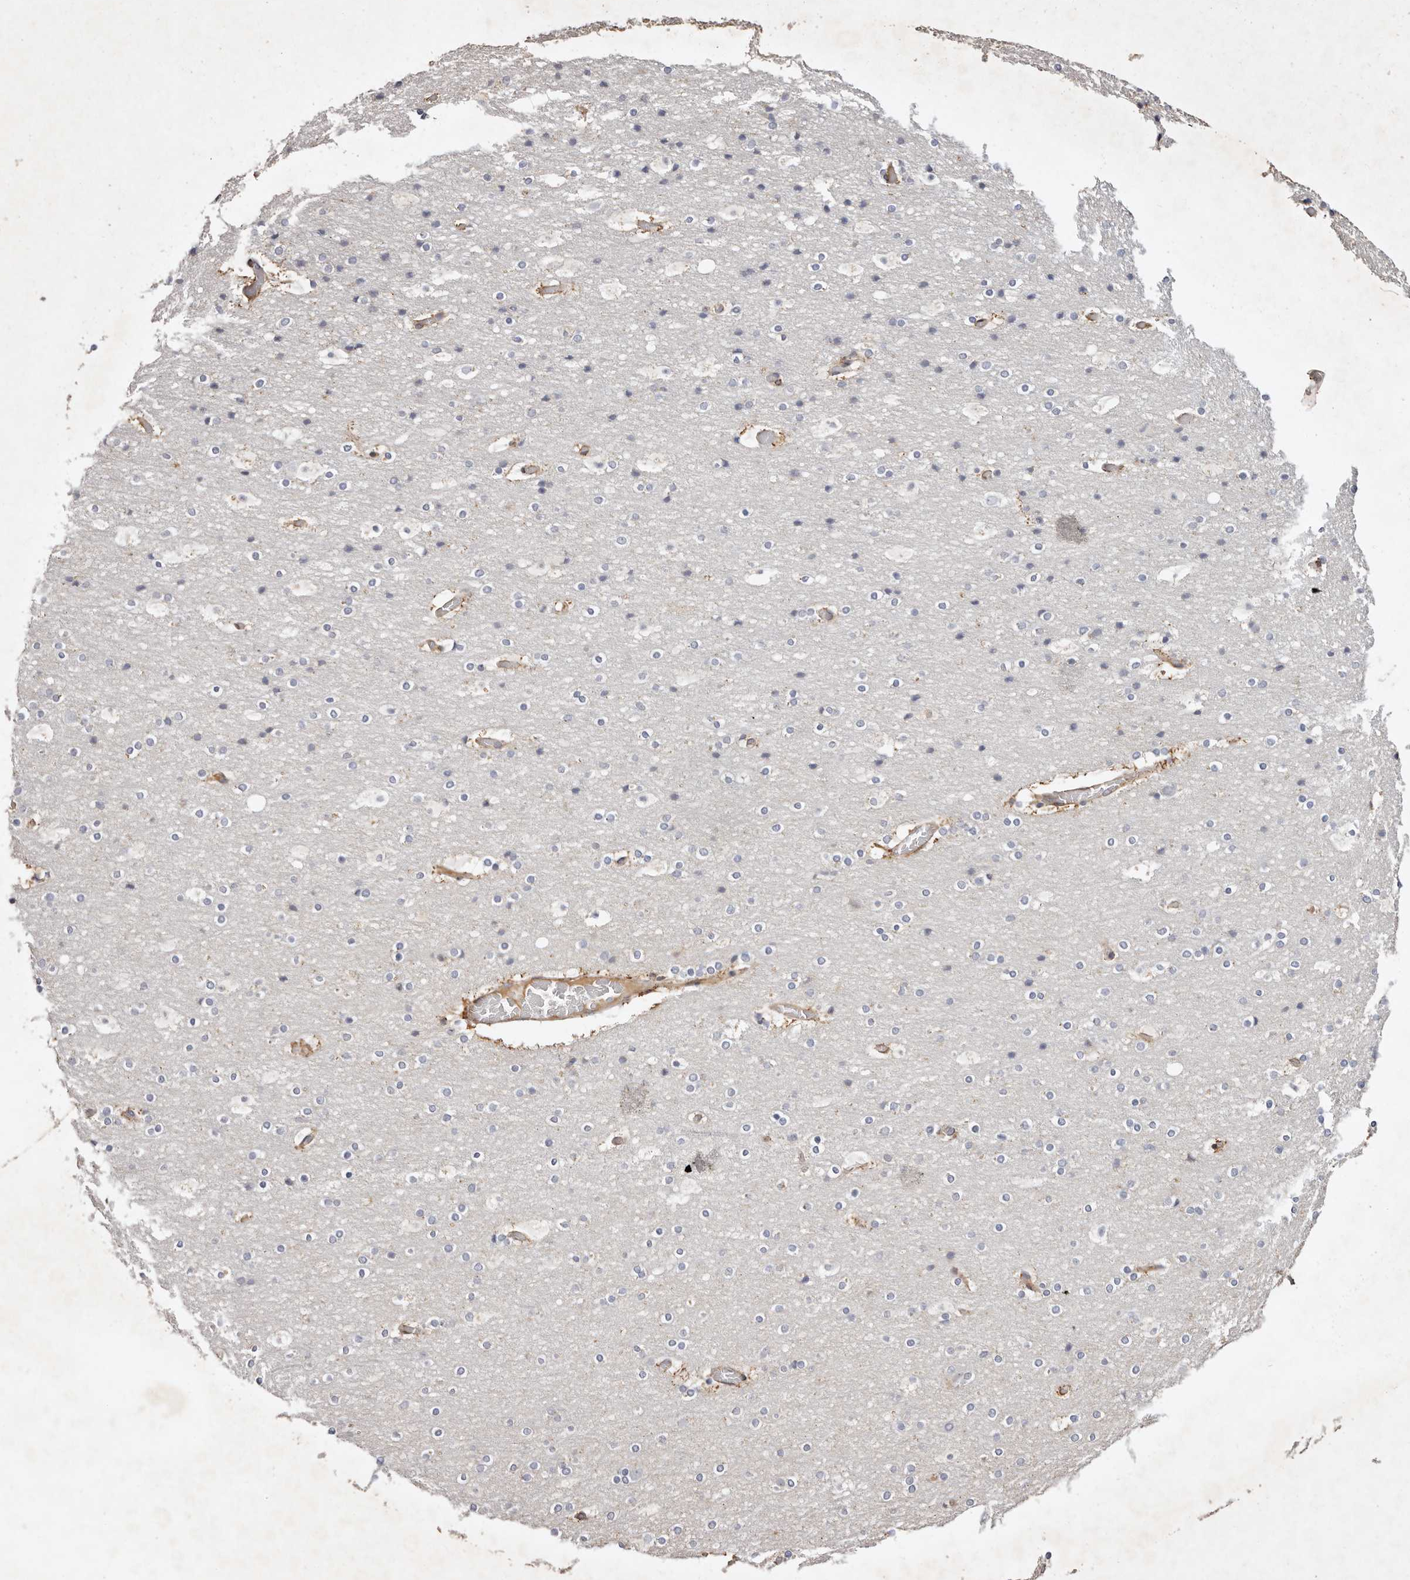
{"staining": {"intensity": "moderate", "quantity": ">75%", "location": "cytoplasmic/membranous"}, "tissue": "cerebral cortex", "cell_type": "Endothelial cells", "image_type": "normal", "snomed": [{"axis": "morphology", "description": "Normal tissue, NOS"}, {"axis": "topography", "description": "Cerebral cortex"}], "caption": "Moderate cytoplasmic/membranous staining for a protein is identified in approximately >75% of endothelial cells of benign cerebral cortex using IHC.", "gene": "SERPINH1", "patient": {"sex": "male", "age": 57}}